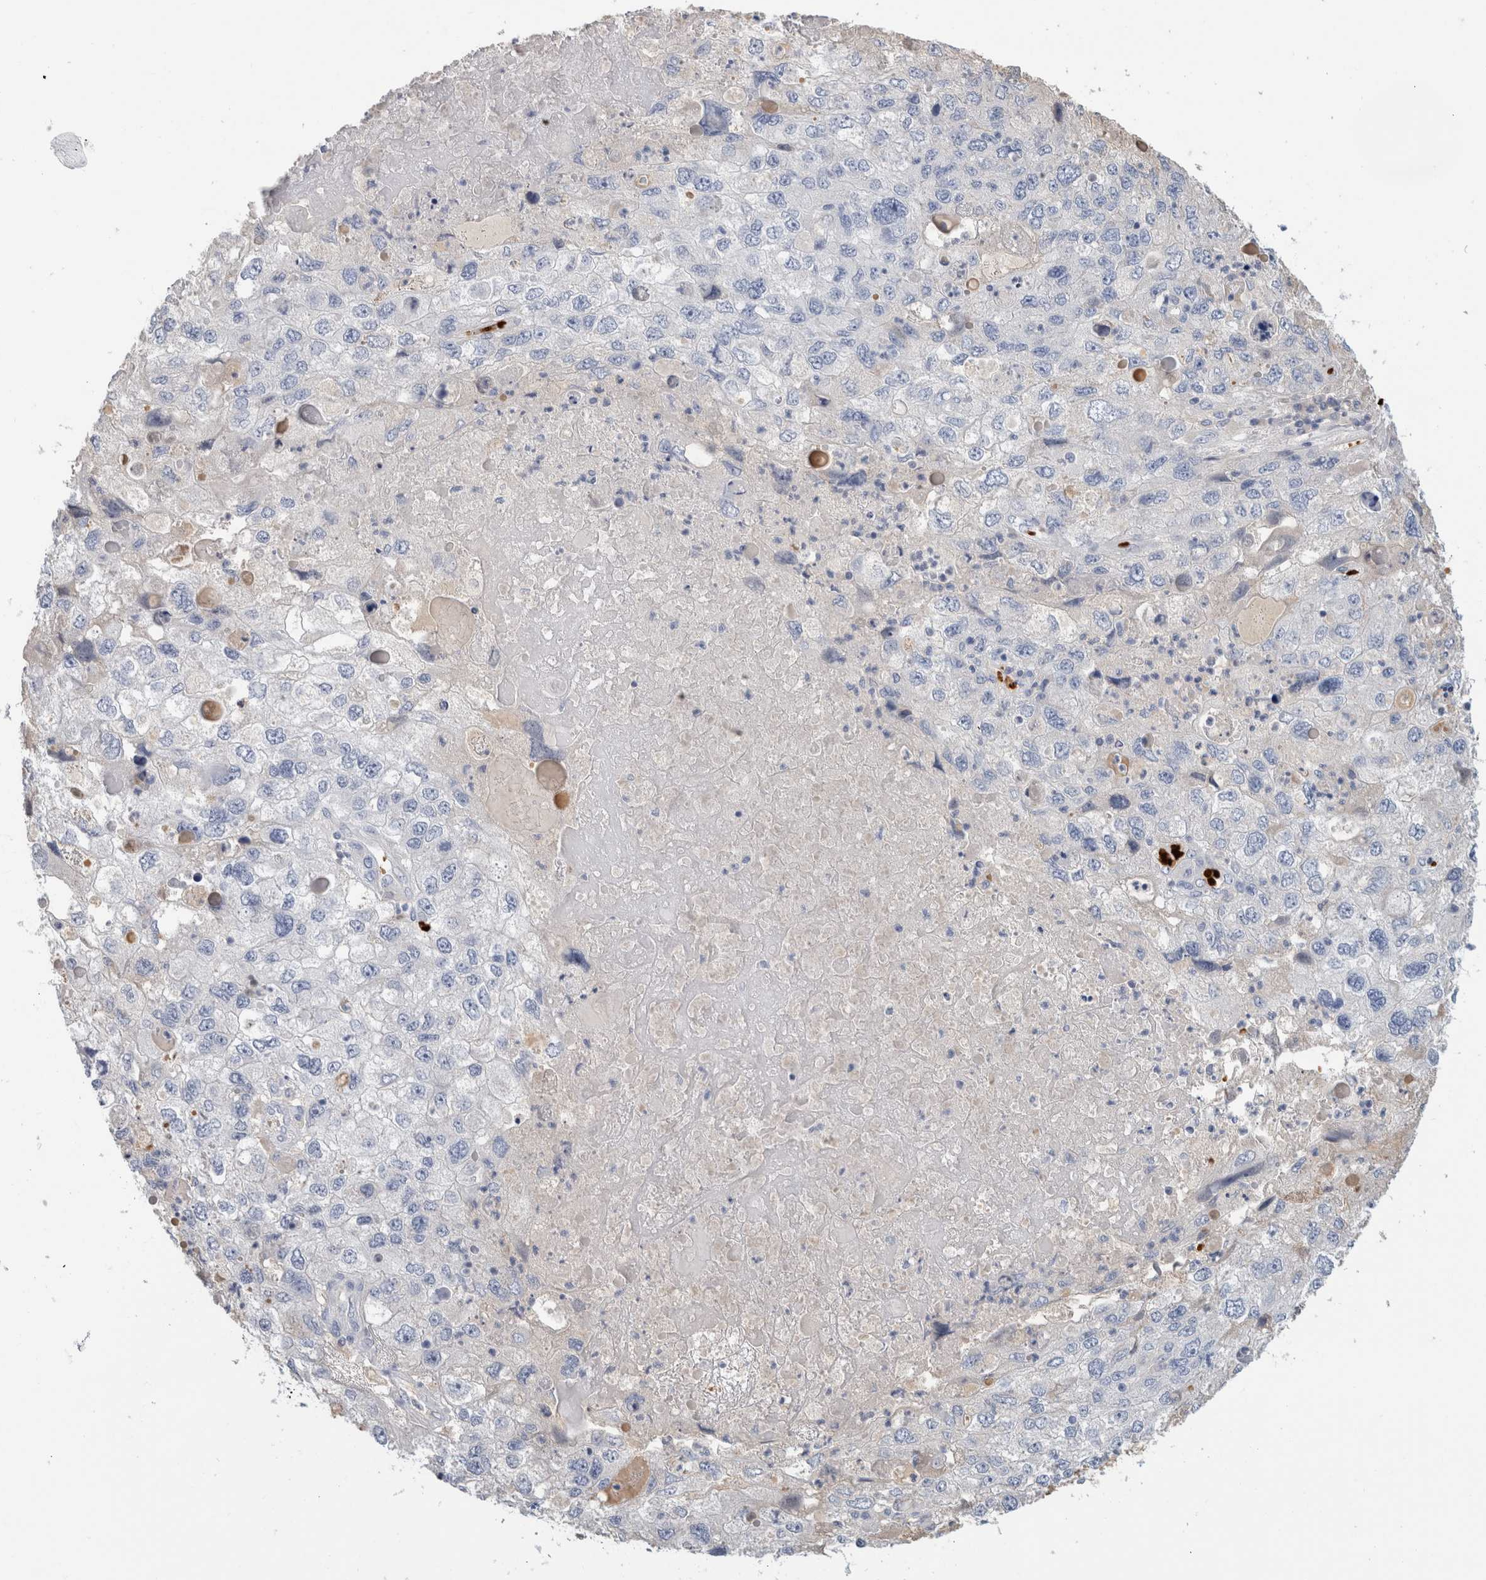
{"staining": {"intensity": "negative", "quantity": "none", "location": "none"}, "tissue": "endometrial cancer", "cell_type": "Tumor cells", "image_type": "cancer", "snomed": [{"axis": "morphology", "description": "Adenocarcinoma, NOS"}, {"axis": "topography", "description": "Endometrium"}], "caption": "There is no significant positivity in tumor cells of endometrial adenocarcinoma.", "gene": "CA1", "patient": {"sex": "female", "age": 49}}